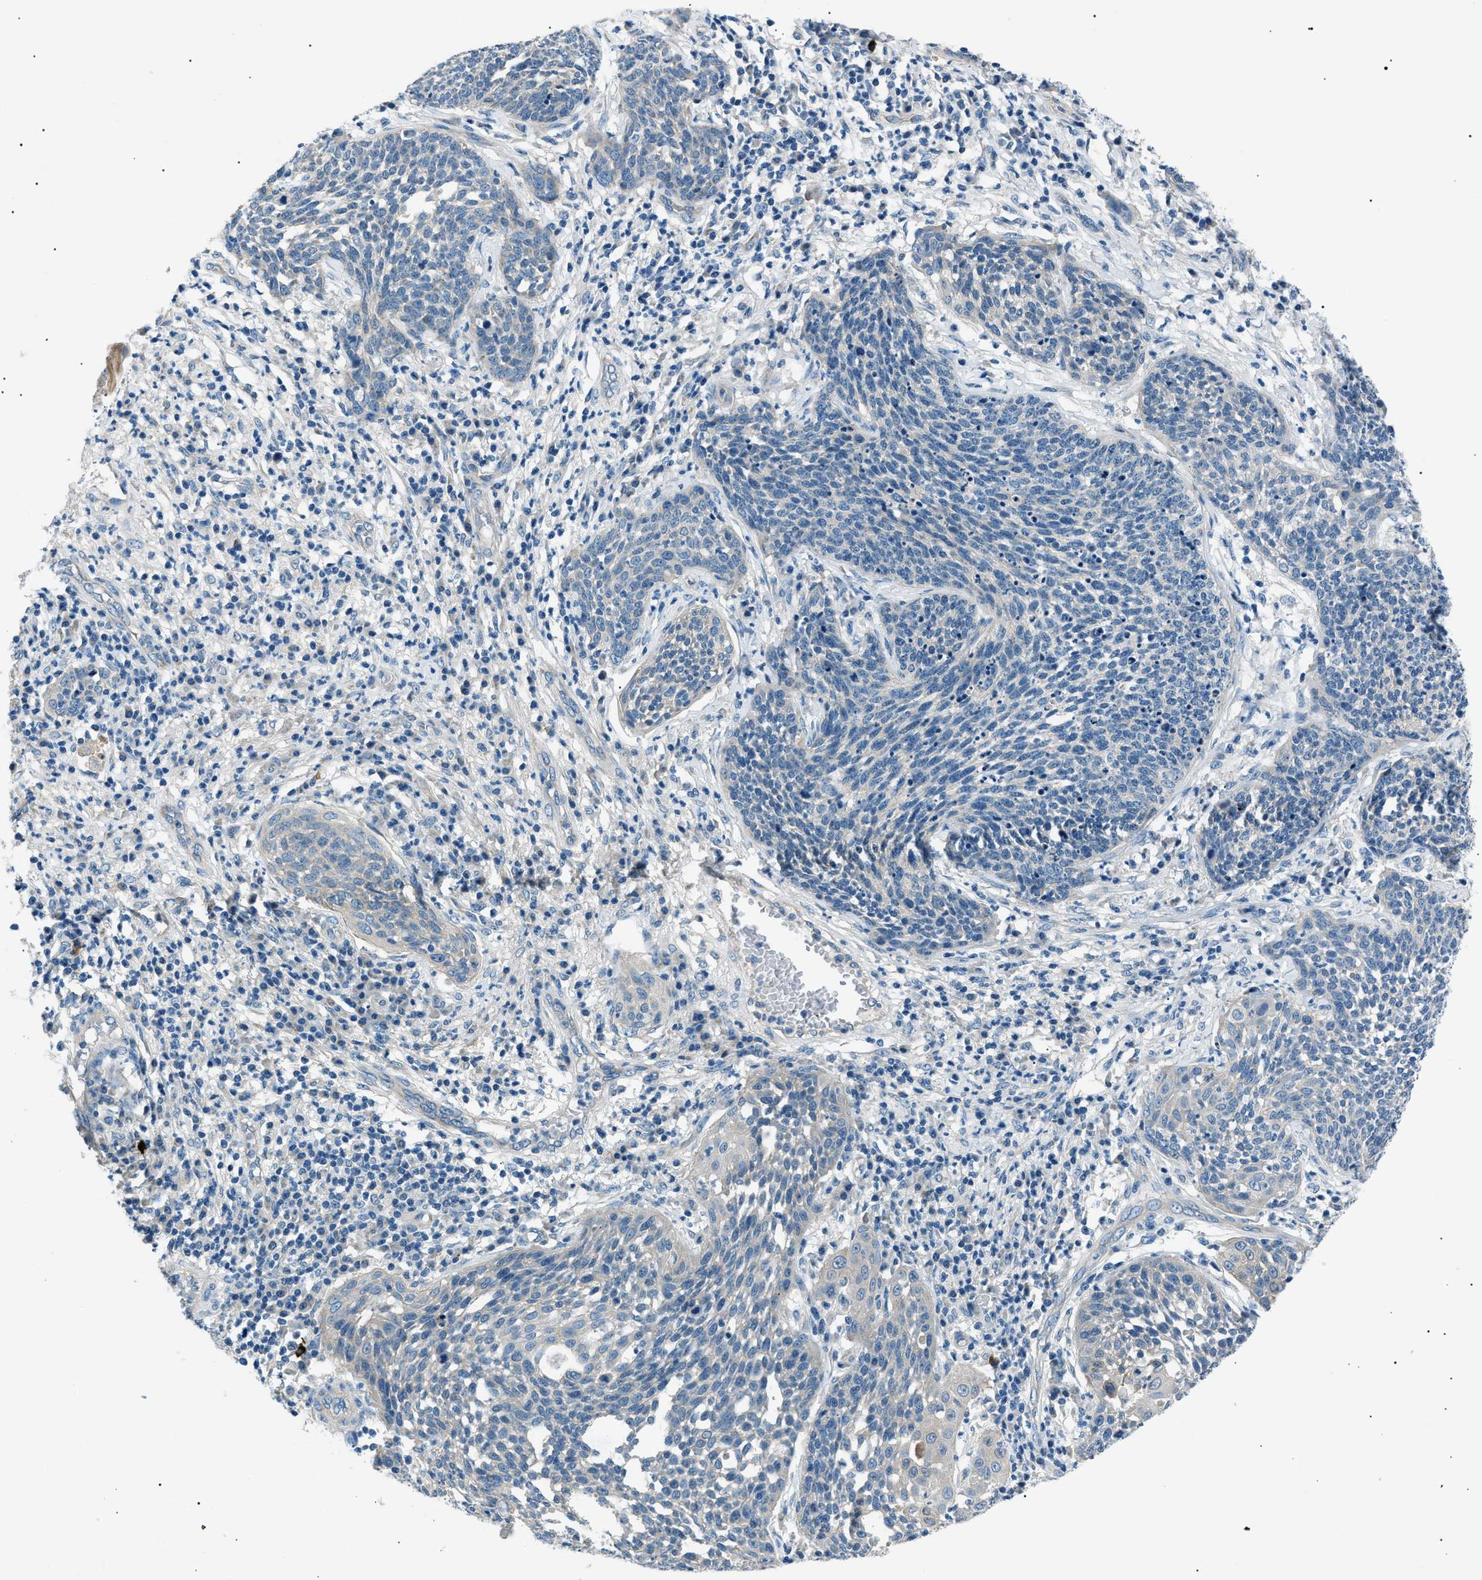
{"staining": {"intensity": "negative", "quantity": "none", "location": "none"}, "tissue": "cervical cancer", "cell_type": "Tumor cells", "image_type": "cancer", "snomed": [{"axis": "morphology", "description": "Squamous cell carcinoma, NOS"}, {"axis": "topography", "description": "Cervix"}], "caption": "Cervical cancer (squamous cell carcinoma) stained for a protein using IHC demonstrates no staining tumor cells.", "gene": "LRRC37B", "patient": {"sex": "female", "age": 34}}